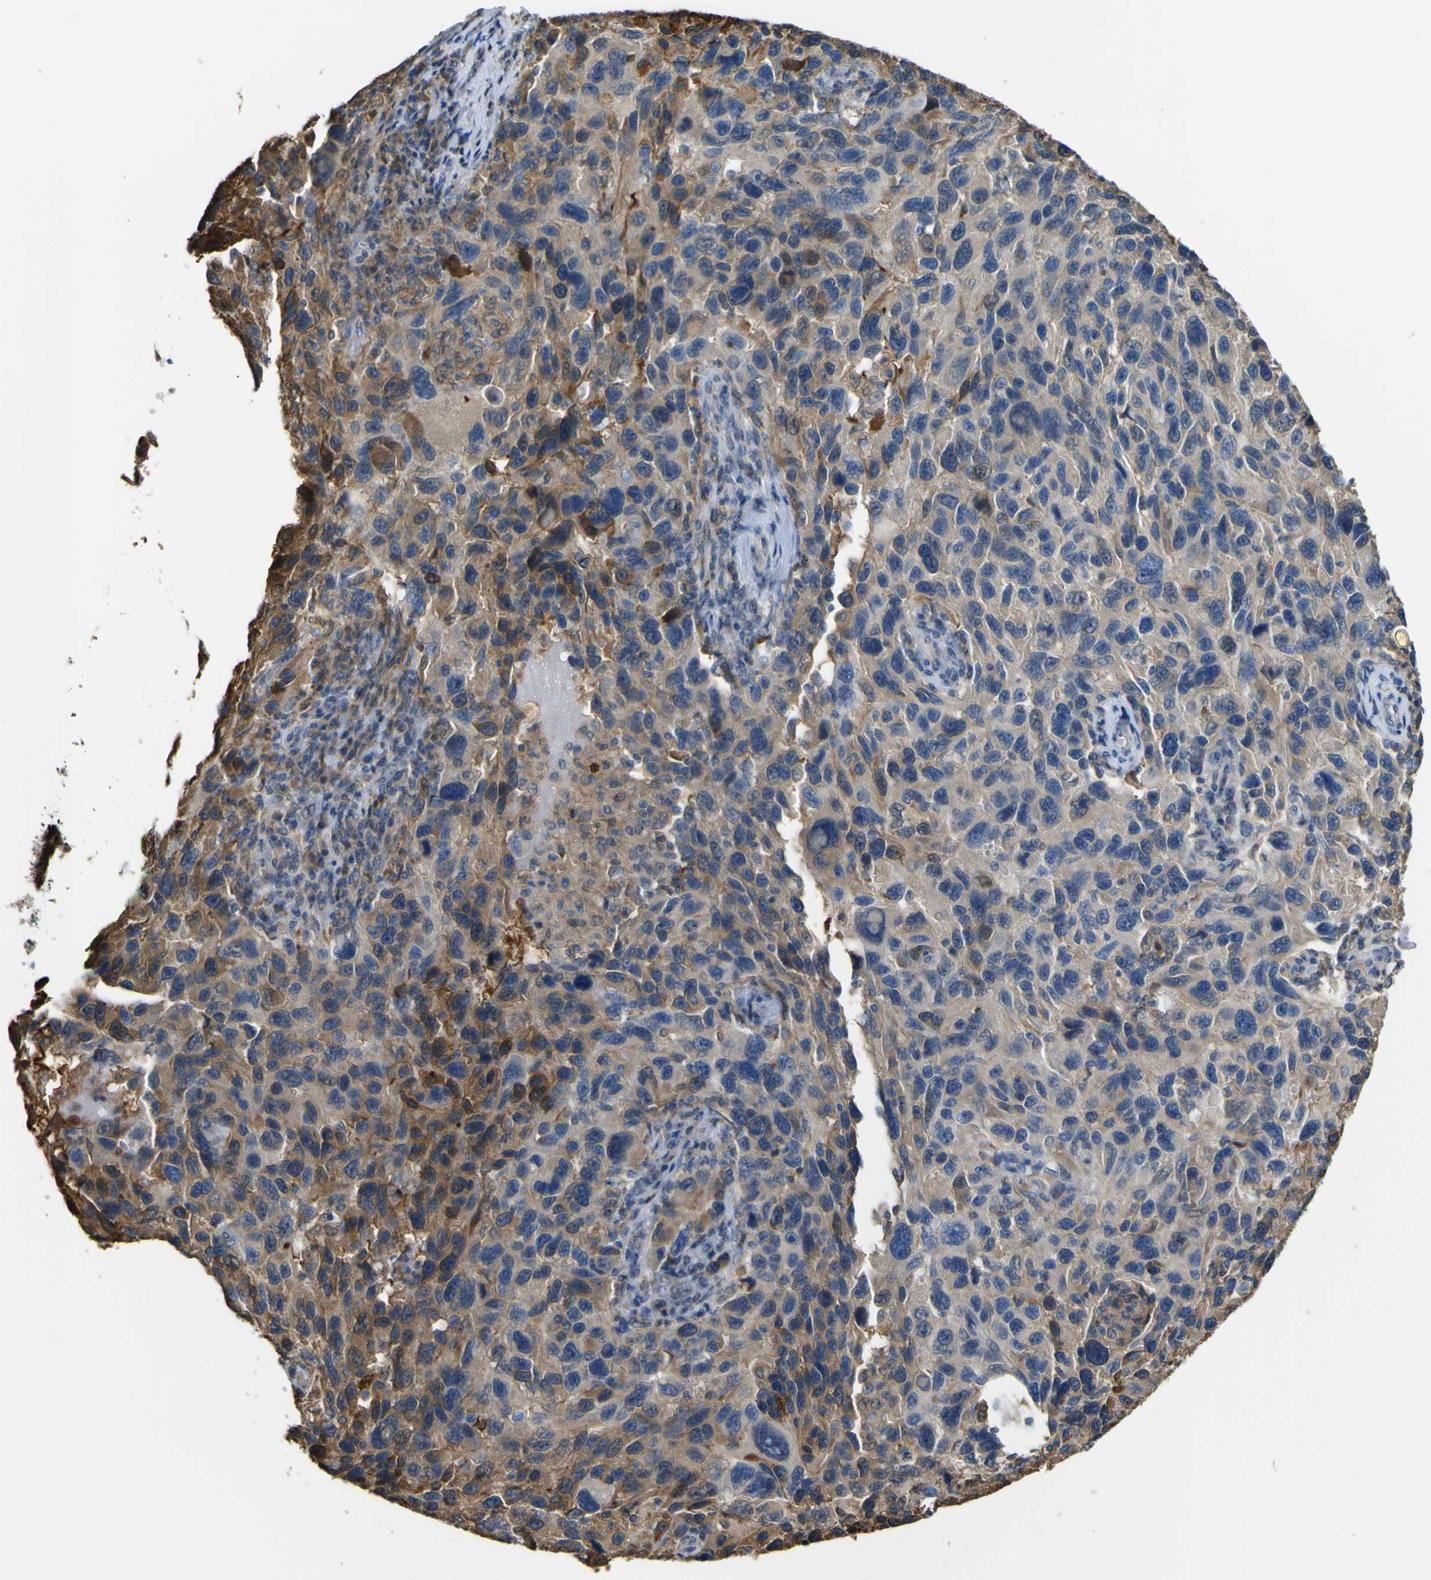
{"staining": {"intensity": "moderate", "quantity": "25%-75%", "location": "cytoplasmic/membranous"}, "tissue": "melanoma", "cell_type": "Tumor cells", "image_type": "cancer", "snomed": [{"axis": "morphology", "description": "Malignant melanoma, NOS"}, {"axis": "topography", "description": "Skin"}], "caption": "Immunohistochemical staining of human melanoma shows medium levels of moderate cytoplasmic/membranous protein positivity in about 25%-75% of tumor cells.", "gene": "ABHD3", "patient": {"sex": "male", "age": 53}}